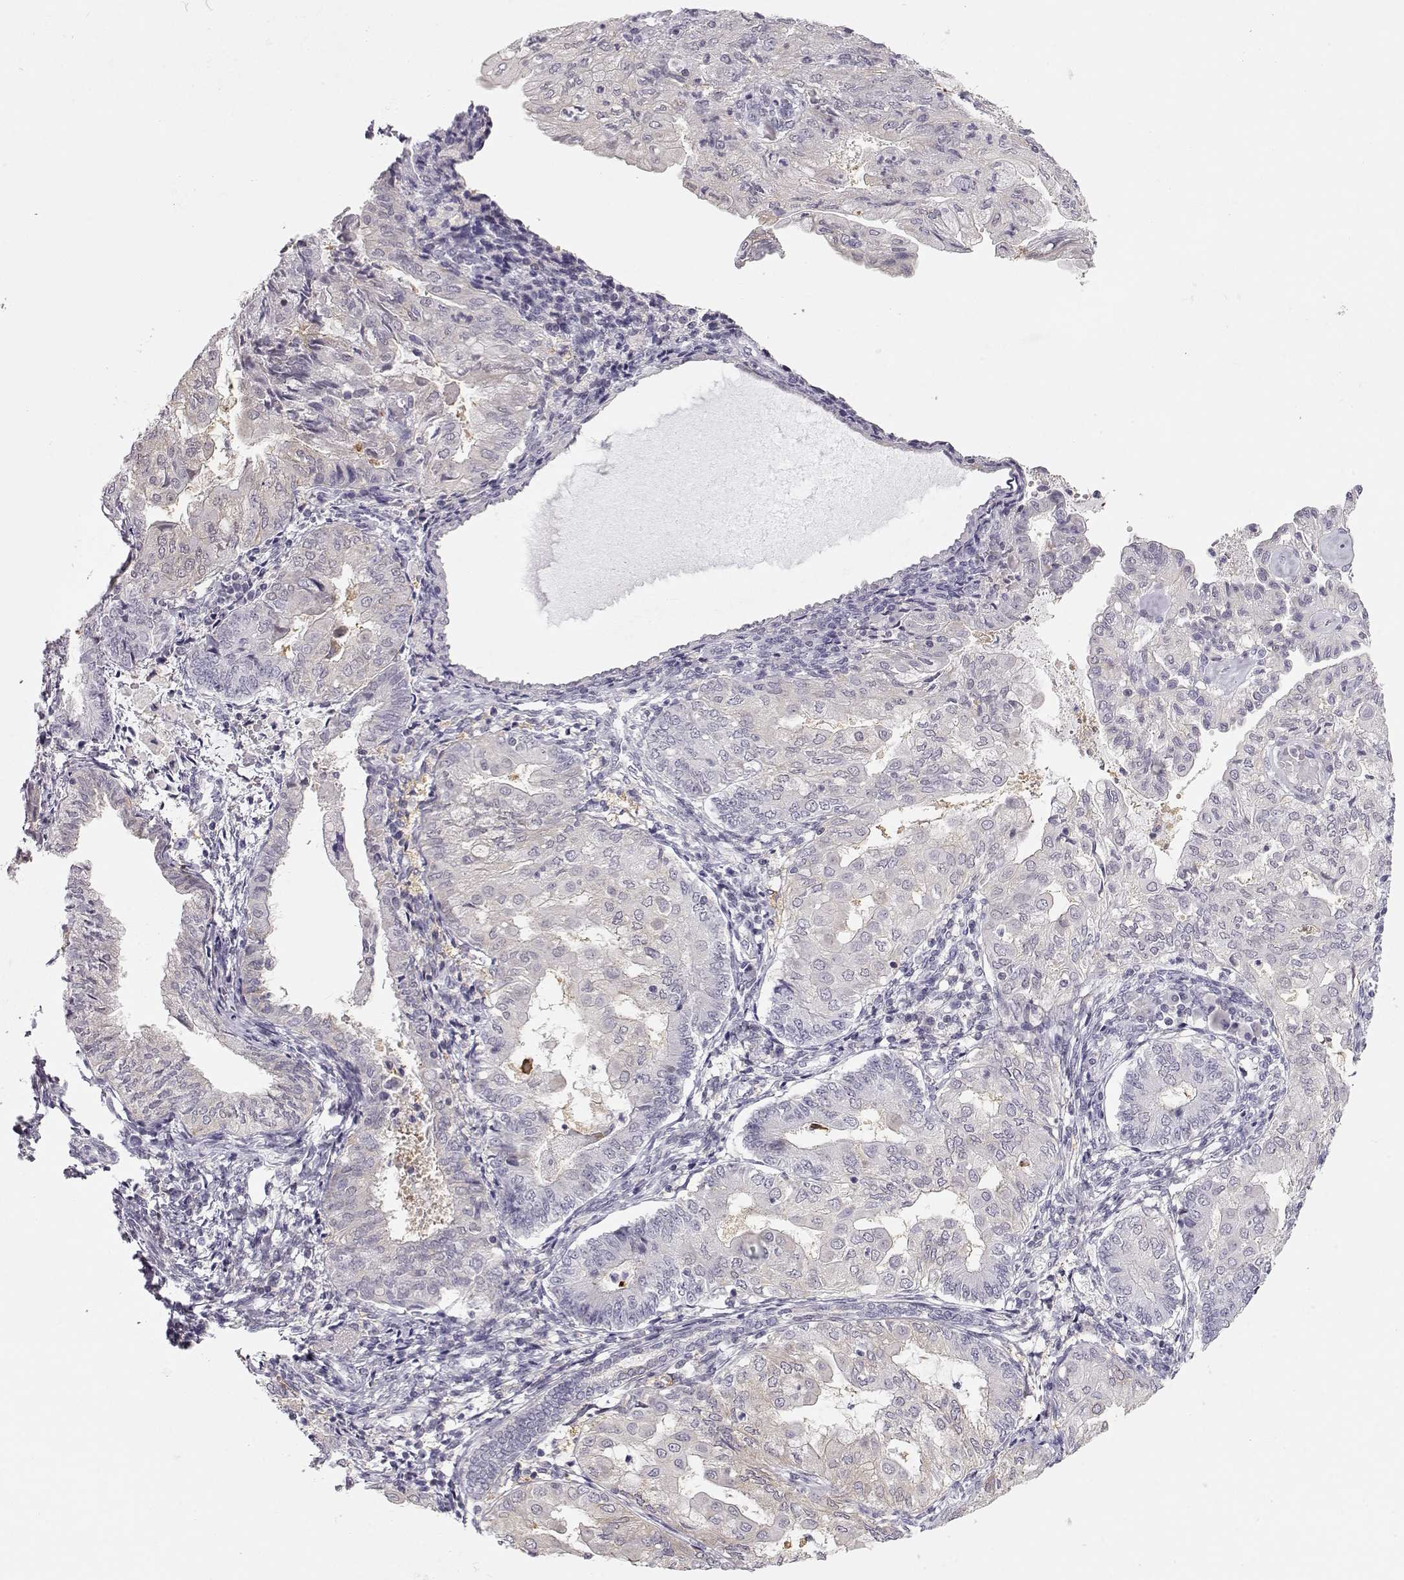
{"staining": {"intensity": "negative", "quantity": "none", "location": "none"}, "tissue": "endometrial cancer", "cell_type": "Tumor cells", "image_type": "cancer", "snomed": [{"axis": "morphology", "description": "Adenocarcinoma, NOS"}, {"axis": "topography", "description": "Endometrium"}], "caption": "High power microscopy image of an IHC micrograph of adenocarcinoma (endometrial), revealing no significant positivity in tumor cells. (DAB (3,3'-diaminobenzidine) immunohistochemistry, high magnification).", "gene": "TEPP", "patient": {"sex": "female", "age": 68}}